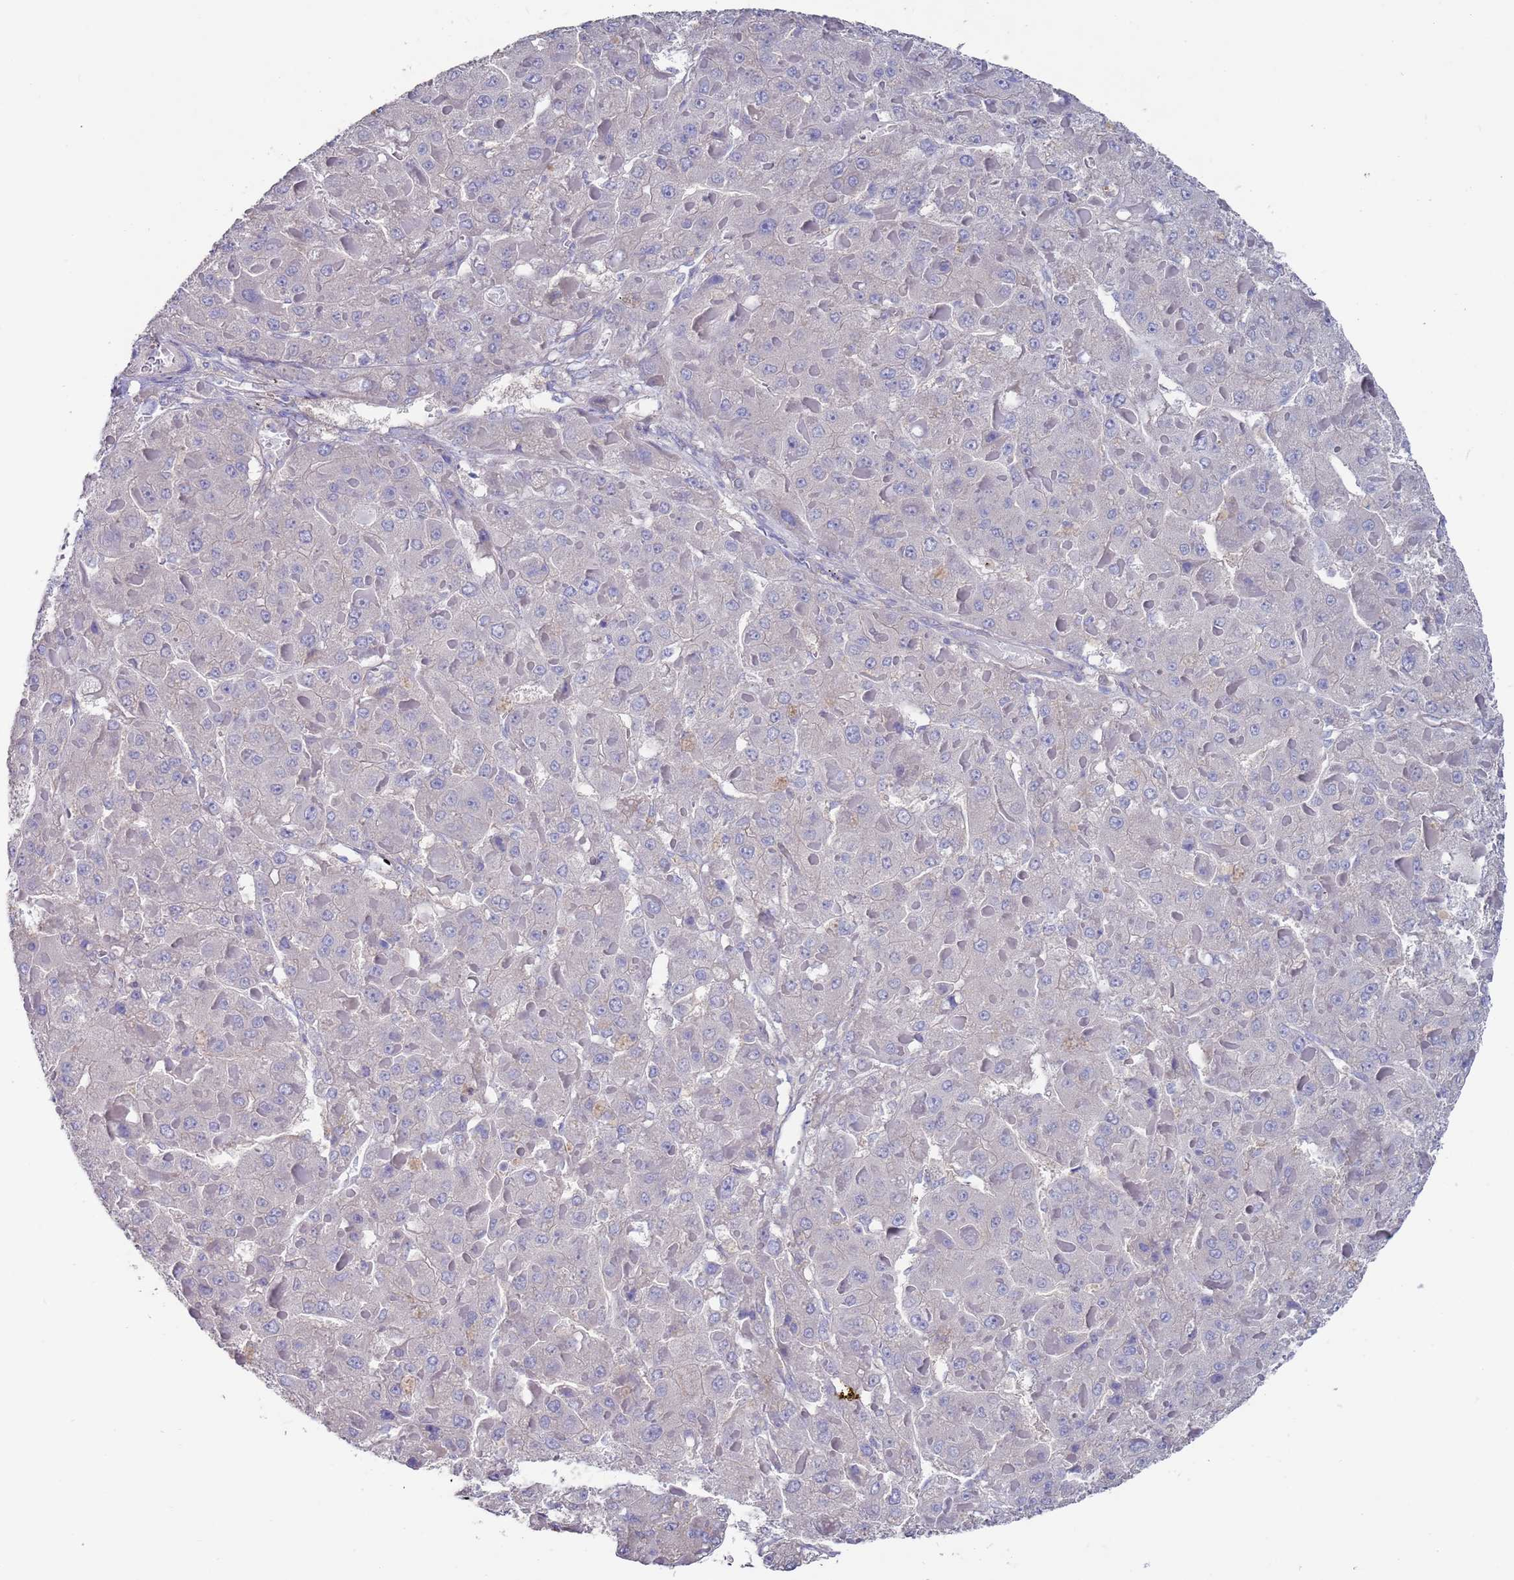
{"staining": {"intensity": "negative", "quantity": "none", "location": "none"}, "tissue": "liver cancer", "cell_type": "Tumor cells", "image_type": "cancer", "snomed": [{"axis": "morphology", "description": "Carcinoma, Hepatocellular, NOS"}, {"axis": "topography", "description": "Liver"}], "caption": "Liver hepatocellular carcinoma was stained to show a protein in brown. There is no significant positivity in tumor cells.", "gene": "KRTCAP3", "patient": {"sex": "female", "age": 73}}